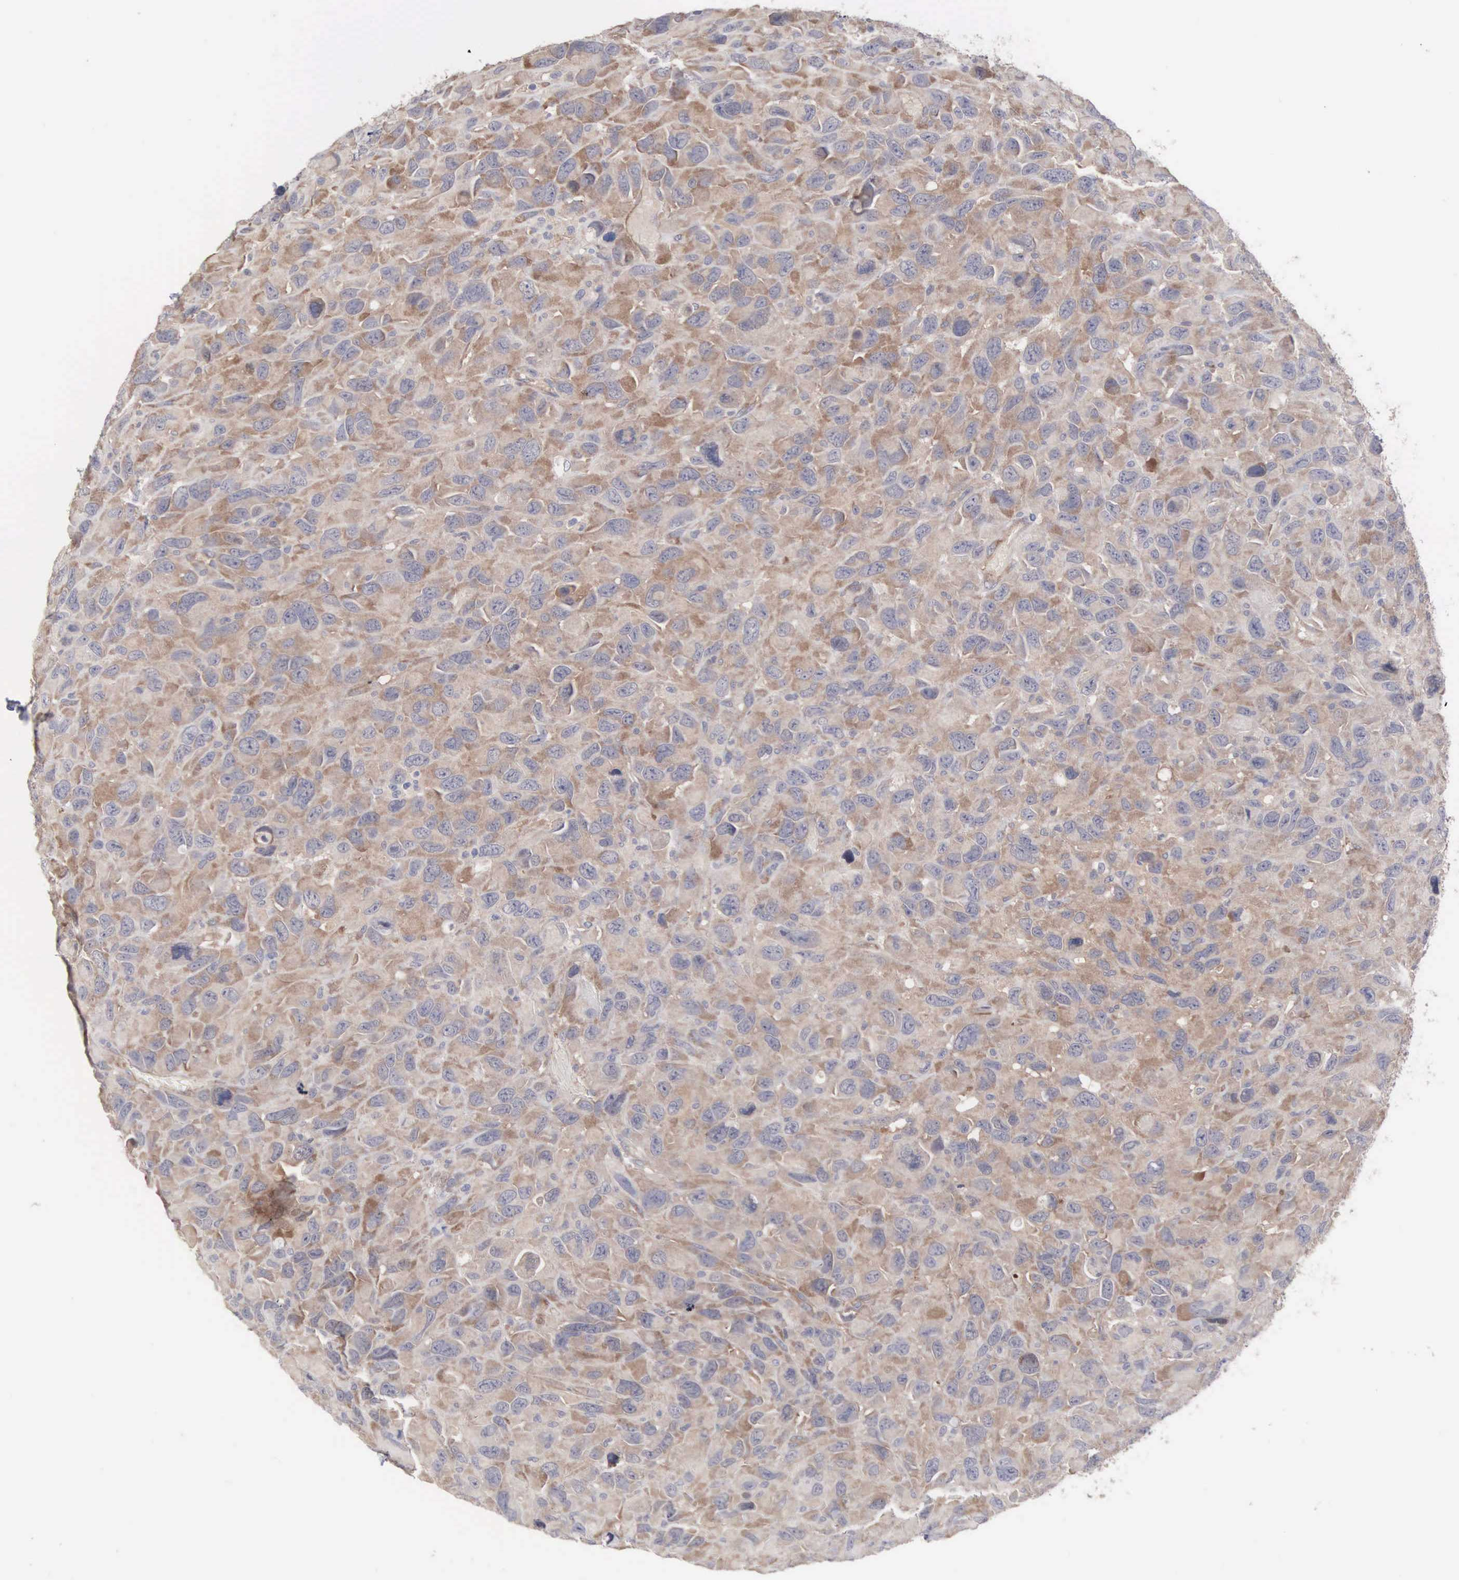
{"staining": {"intensity": "weak", "quantity": ">75%", "location": "cytoplasmic/membranous"}, "tissue": "renal cancer", "cell_type": "Tumor cells", "image_type": "cancer", "snomed": [{"axis": "morphology", "description": "Adenocarcinoma, NOS"}, {"axis": "topography", "description": "Kidney"}], "caption": "Renal cancer (adenocarcinoma) stained with immunohistochemistry (IHC) shows weak cytoplasmic/membranous staining in approximately >75% of tumor cells.", "gene": "INF2", "patient": {"sex": "male", "age": 79}}